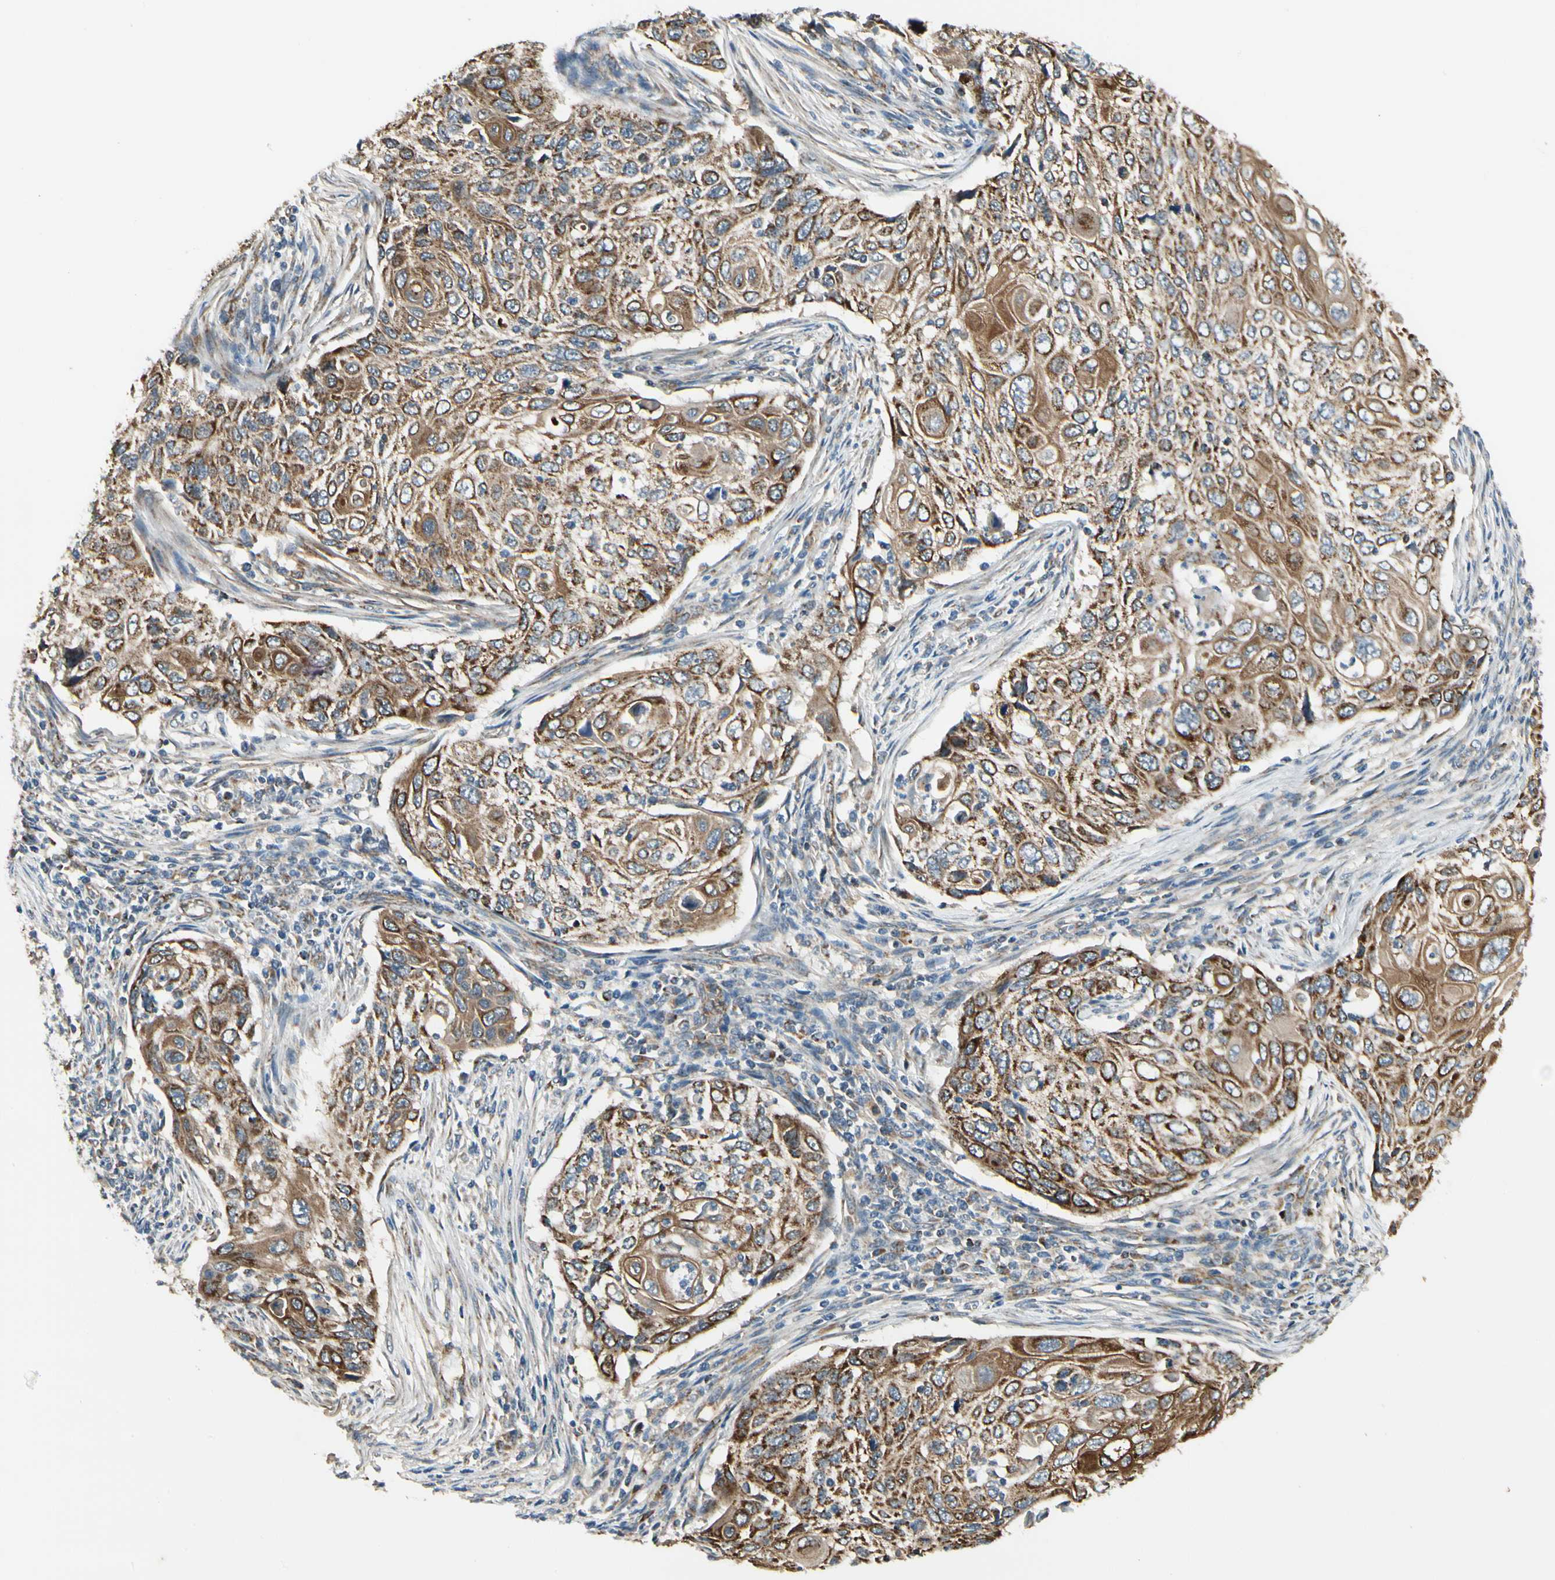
{"staining": {"intensity": "strong", "quantity": ">75%", "location": "cytoplasmic/membranous"}, "tissue": "cervical cancer", "cell_type": "Tumor cells", "image_type": "cancer", "snomed": [{"axis": "morphology", "description": "Squamous cell carcinoma, NOS"}, {"axis": "topography", "description": "Cervix"}], "caption": "Protein analysis of cervical squamous cell carcinoma tissue reveals strong cytoplasmic/membranous positivity in about >75% of tumor cells.", "gene": "EPHB3", "patient": {"sex": "female", "age": 70}}